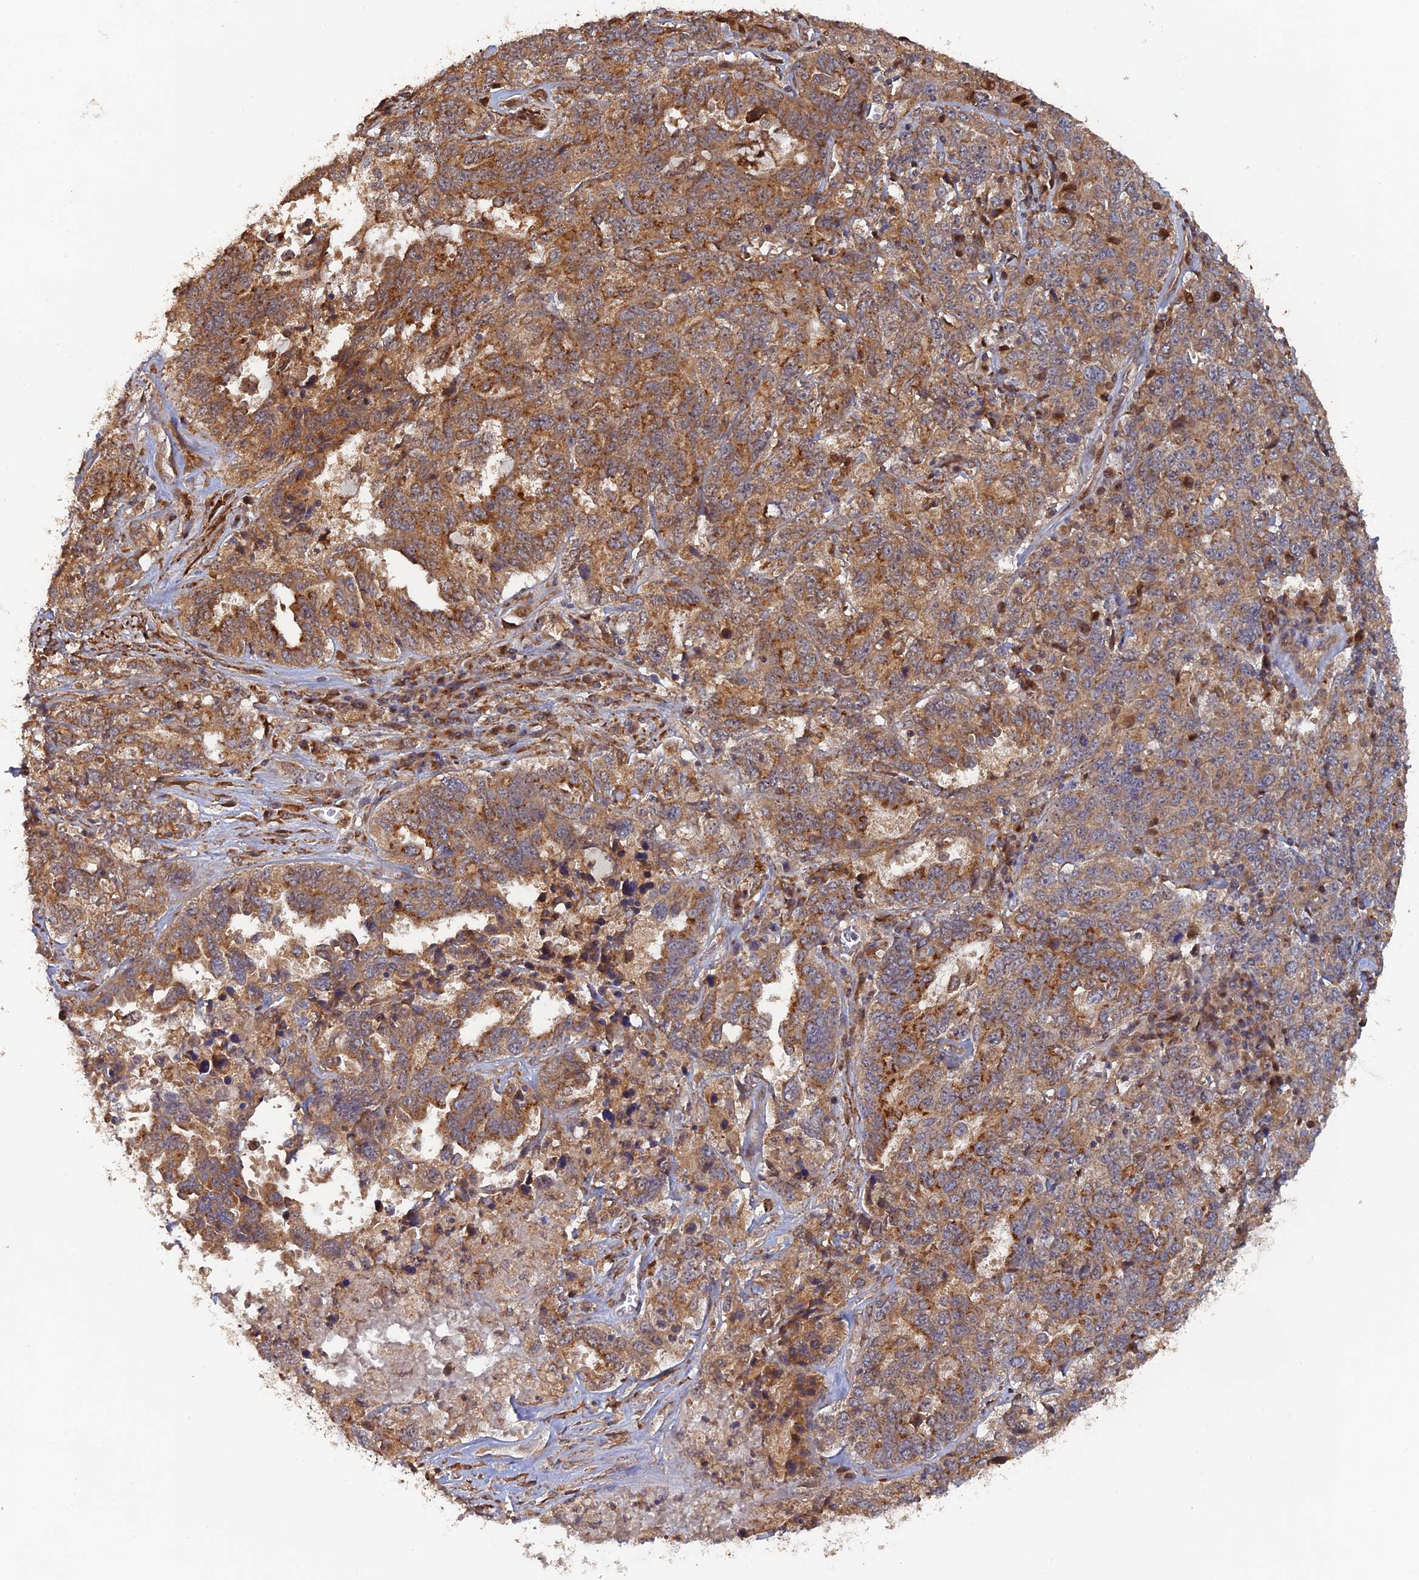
{"staining": {"intensity": "moderate", "quantity": ">75%", "location": "cytoplasmic/membranous"}, "tissue": "ovarian cancer", "cell_type": "Tumor cells", "image_type": "cancer", "snomed": [{"axis": "morphology", "description": "Carcinoma, endometroid"}, {"axis": "topography", "description": "Ovary"}], "caption": "Ovarian endometroid carcinoma stained with immunohistochemistry displays moderate cytoplasmic/membranous positivity in about >75% of tumor cells. Using DAB (brown) and hematoxylin (blue) stains, captured at high magnification using brightfield microscopy.", "gene": "VPS37C", "patient": {"sex": "female", "age": 62}}